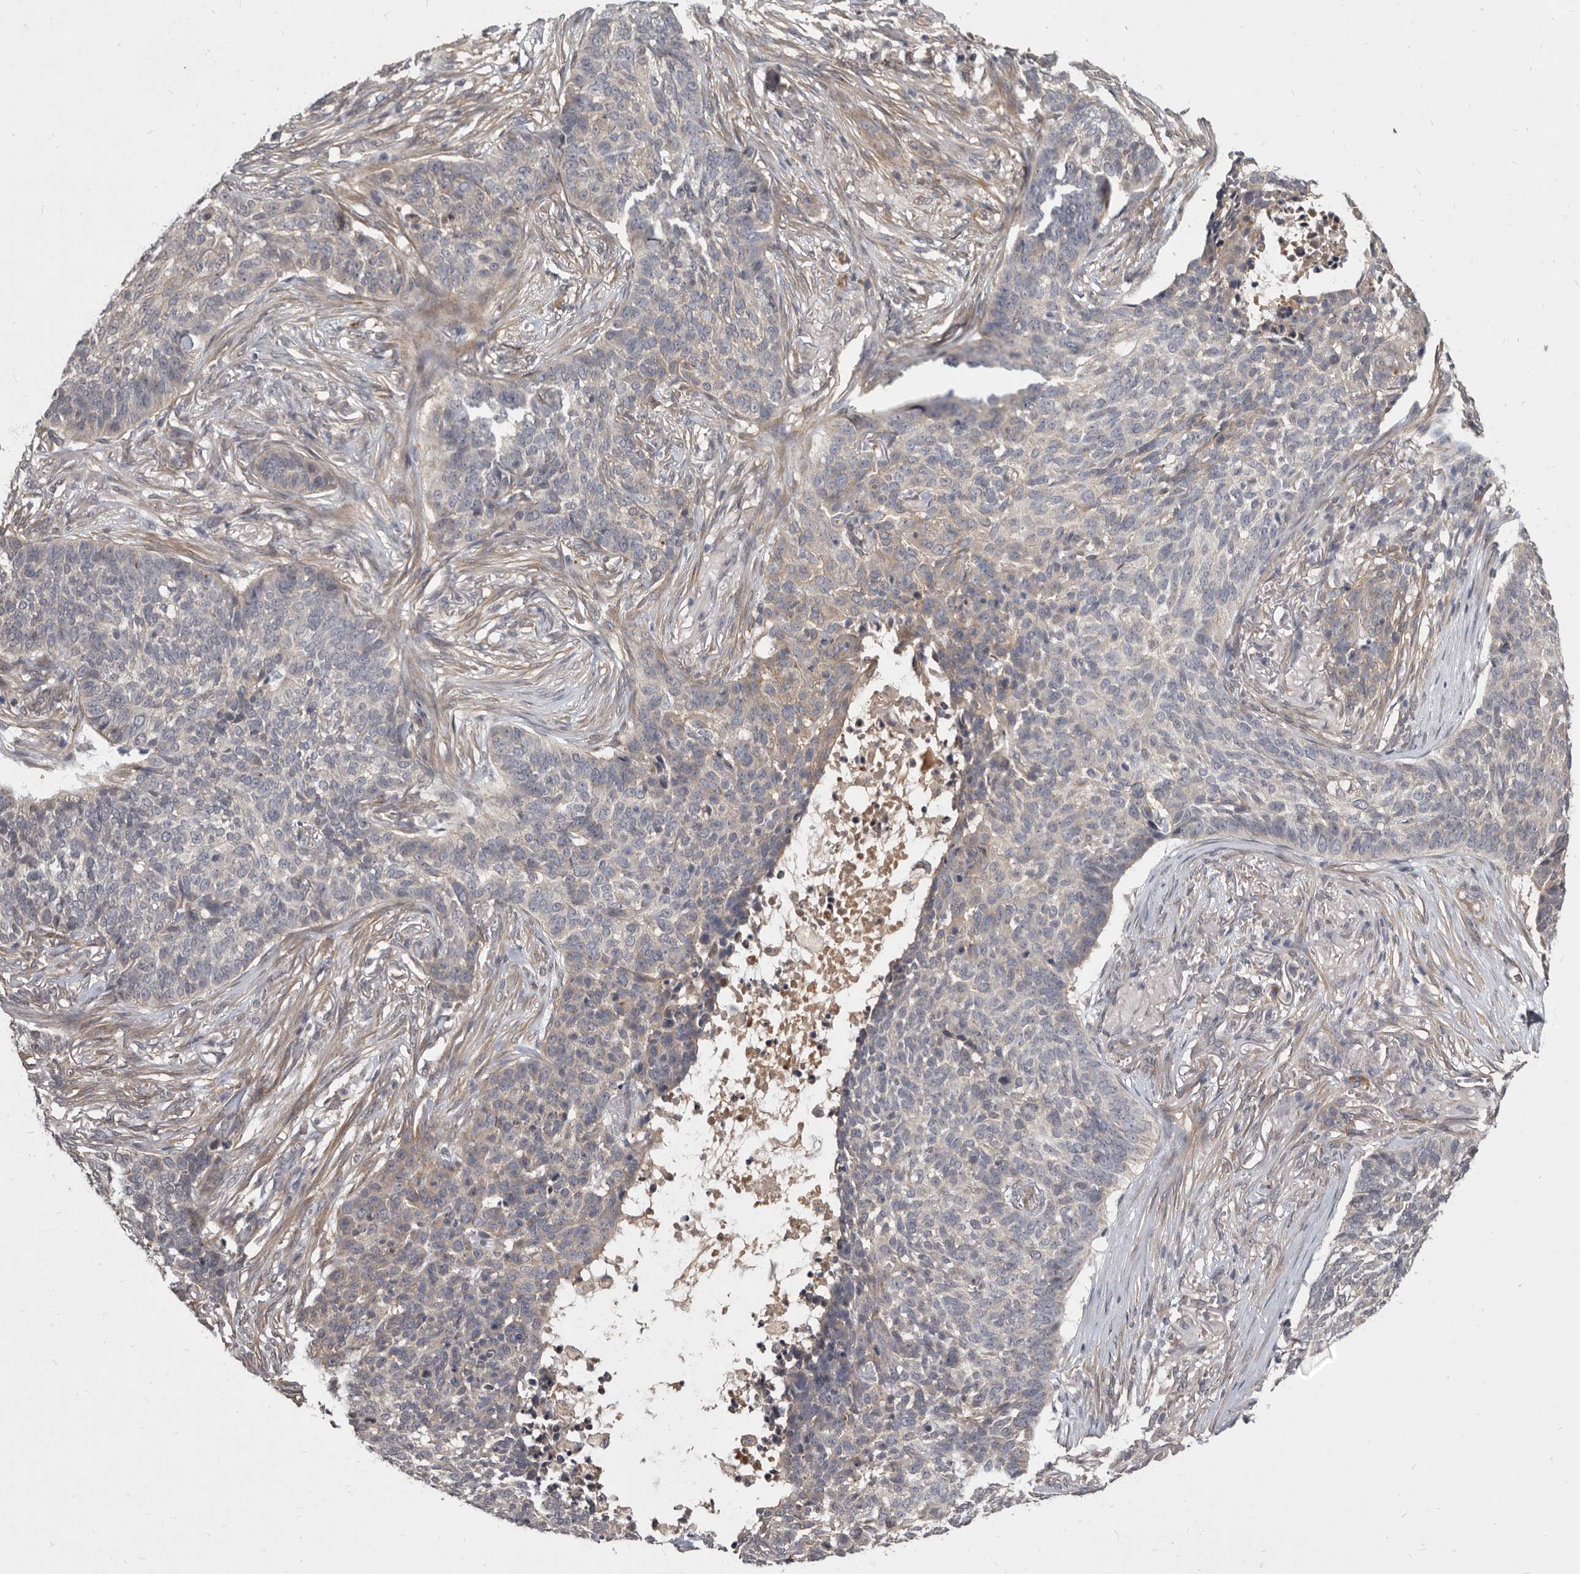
{"staining": {"intensity": "weak", "quantity": "<25%", "location": "cytoplasmic/membranous"}, "tissue": "skin cancer", "cell_type": "Tumor cells", "image_type": "cancer", "snomed": [{"axis": "morphology", "description": "Basal cell carcinoma"}, {"axis": "topography", "description": "Skin"}], "caption": "Protein analysis of skin cancer (basal cell carcinoma) displays no significant positivity in tumor cells.", "gene": "DNAJC28", "patient": {"sex": "male", "age": 85}}